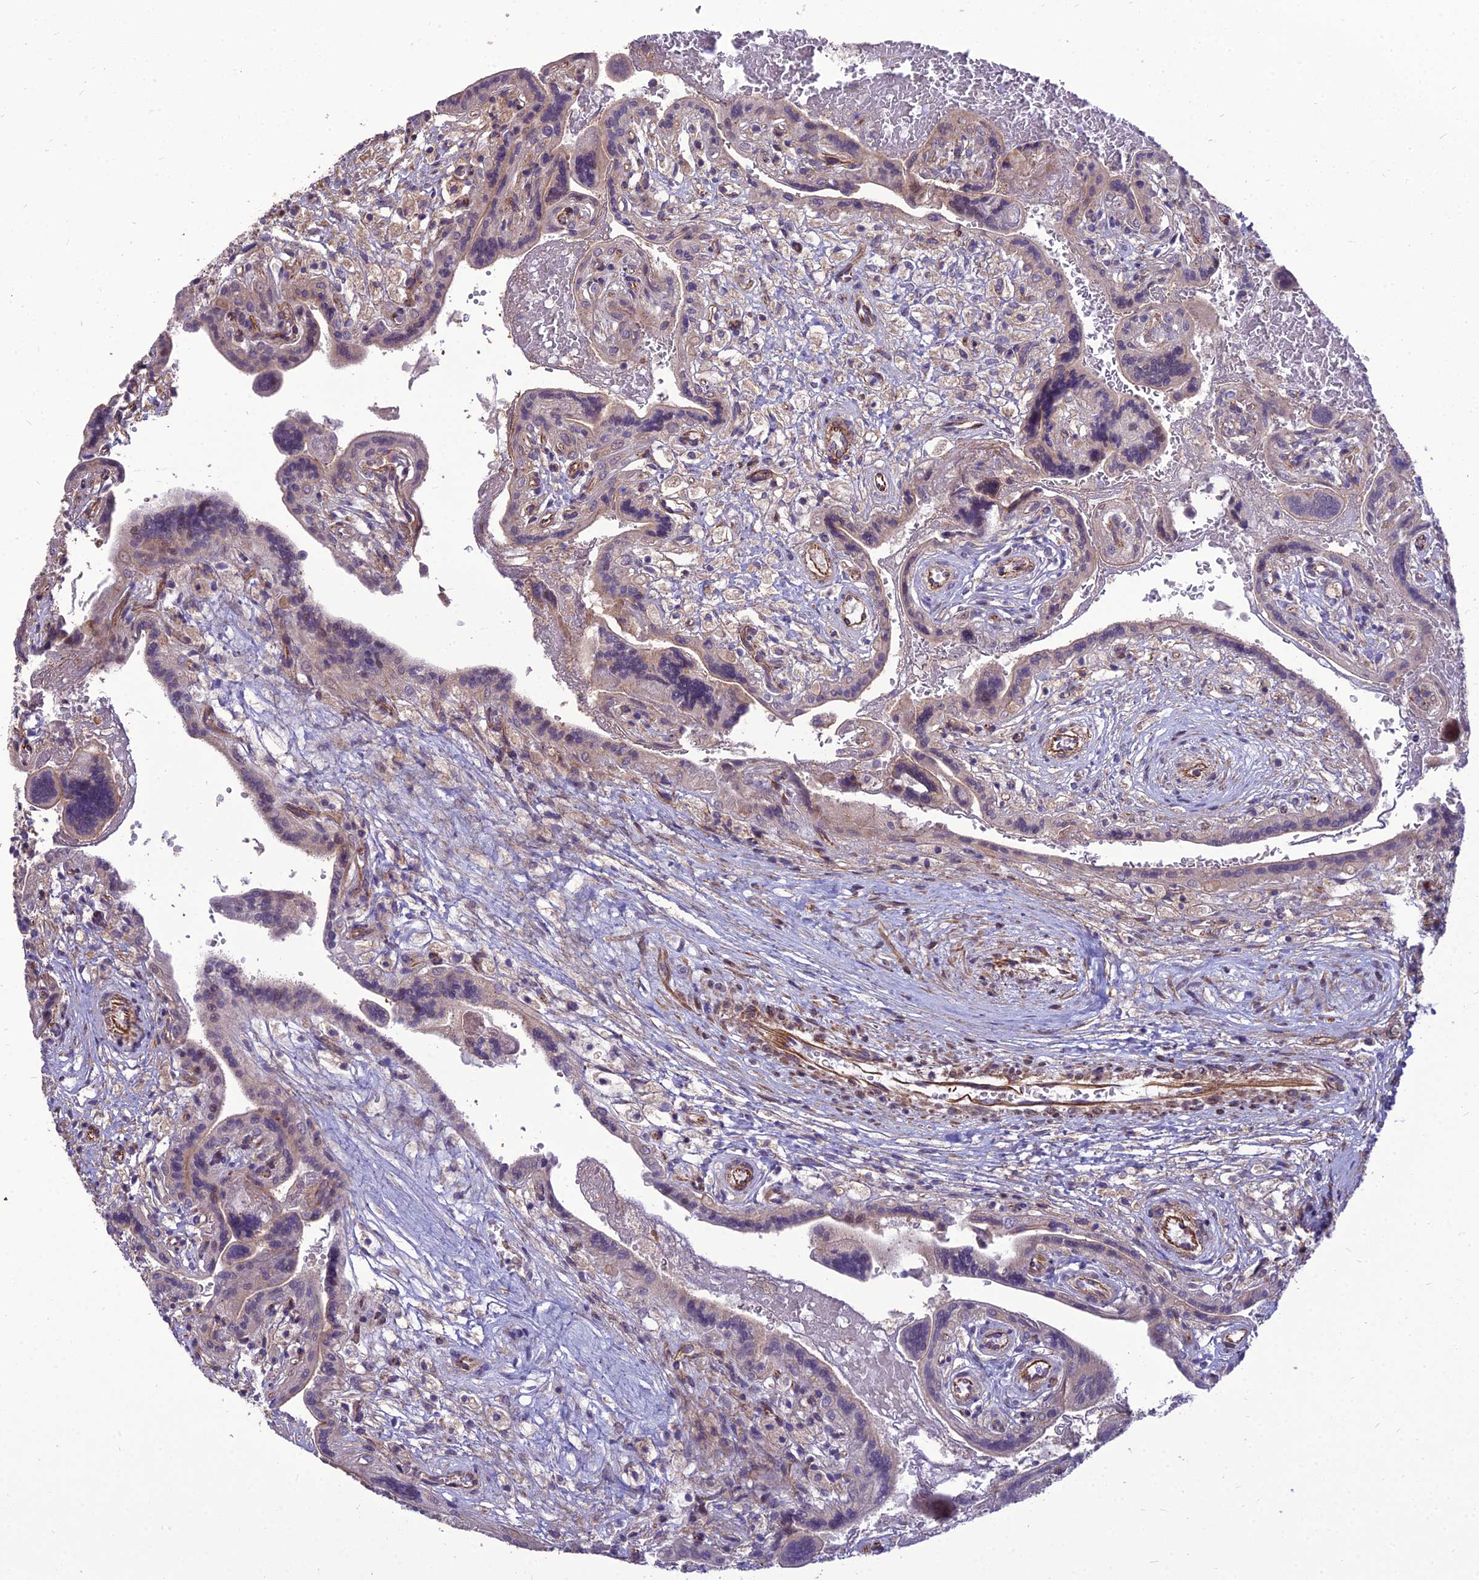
{"staining": {"intensity": "weak", "quantity": "<25%", "location": "cytoplasmic/membranous"}, "tissue": "placenta", "cell_type": "Trophoblastic cells", "image_type": "normal", "snomed": [{"axis": "morphology", "description": "Normal tissue, NOS"}, {"axis": "topography", "description": "Placenta"}], "caption": "High power microscopy micrograph of an IHC photomicrograph of unremarkable placenta, revealing no significant positivity in trophoblastic cells.", "gene": "TSPYL2", "patient": {"sex": "female", "age": 37}}